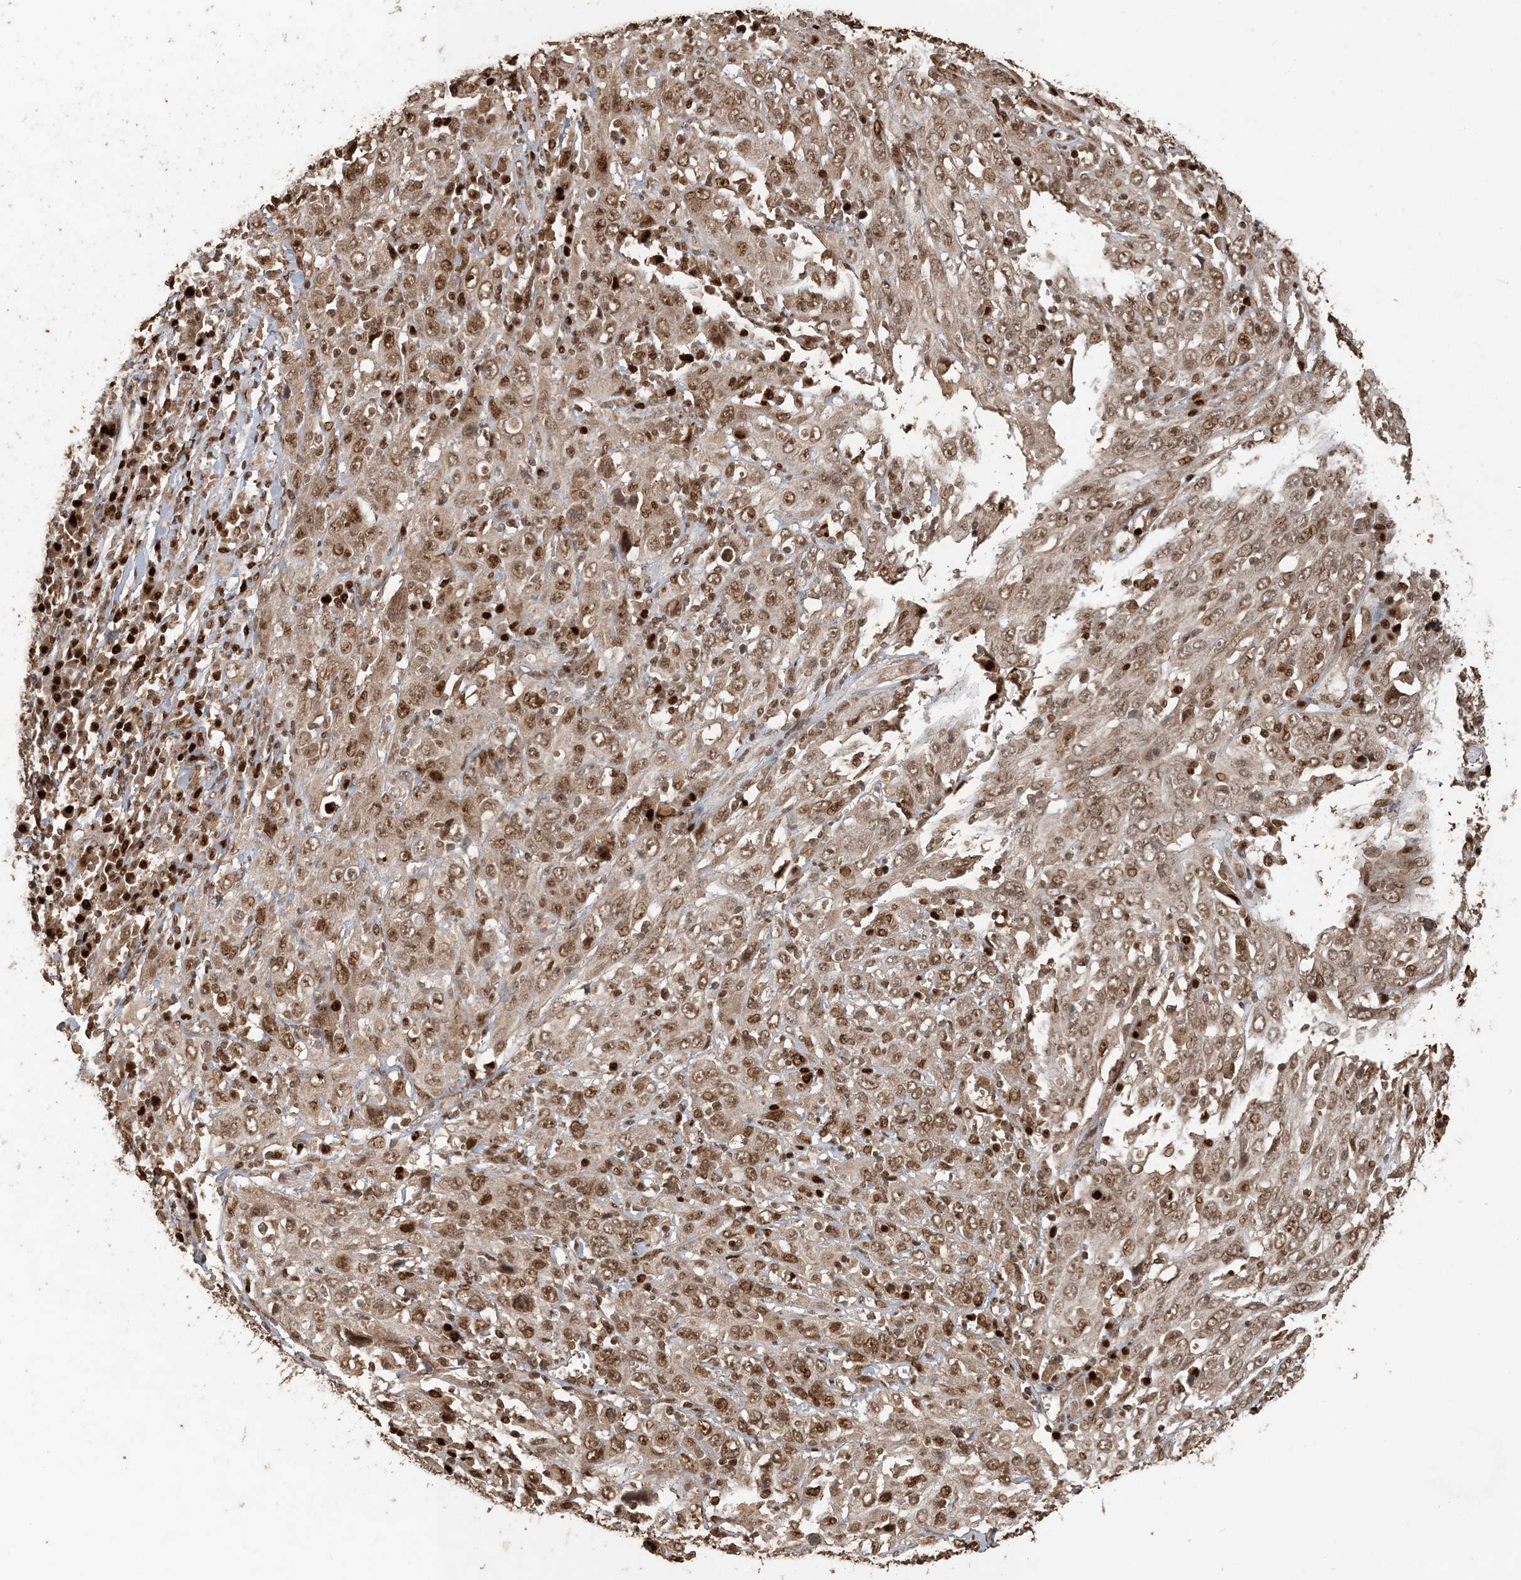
{"staining": {"intensity": "moderate", "quantity": ">75%", "location": "nuclear"}, "tissue": "cervical cancer", "cell_type": "Tumor cells", "image_type": "cancer", "snomed": [{"axis": "morphology", "description": "Squamous cell carcinoma, NOS"}, {"axis": "topography", "description": "Cervix"}], "caption": "Human cervical squamous cell carcinoma stained with a protein marker reveals moderate staining in tumor cells.", "gene": "ATP13A2", "patient": {"sex": "female", "age": 46}}